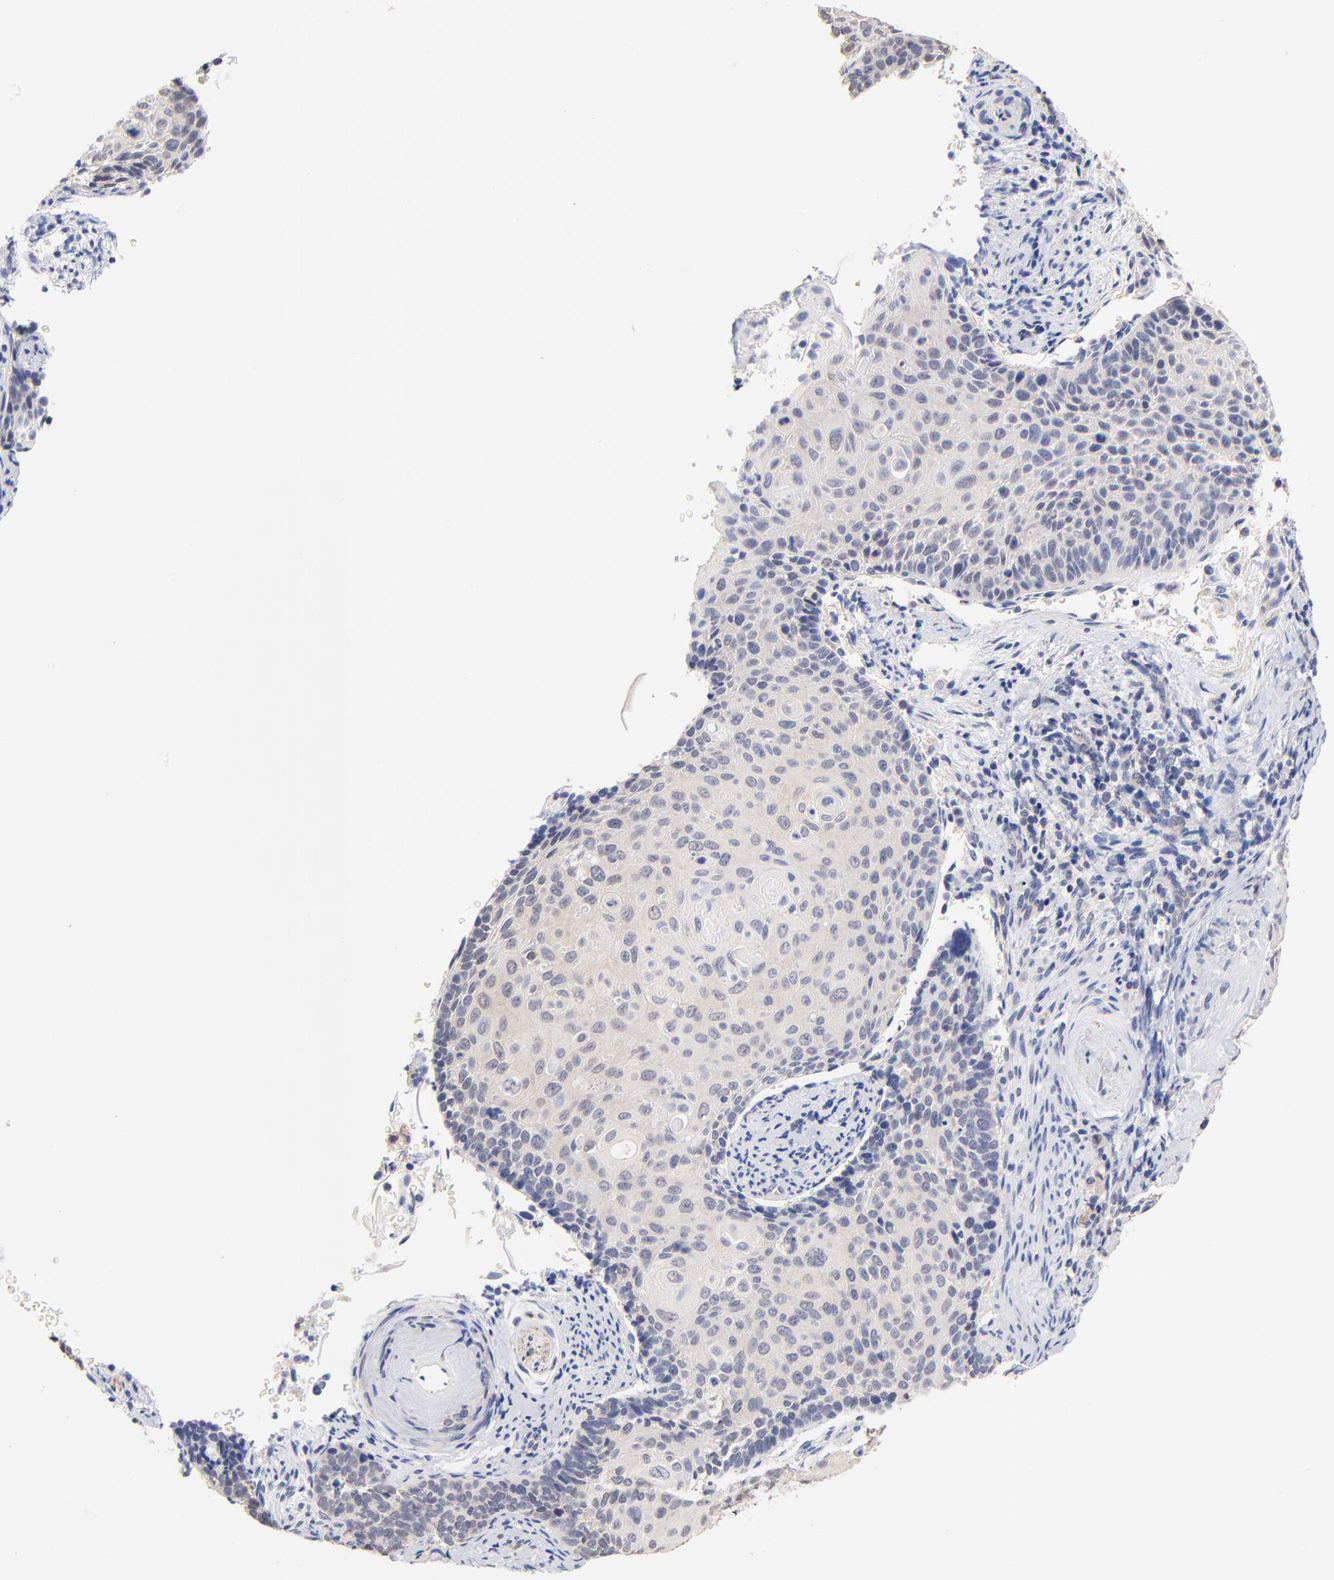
{"staining": {"intensity": "negative", "quantity": "none", "location": "none"}, "tissue": "cervical cancer", "cell_type": "Tumor cells", "image_type": "cancer", "snomed": [{"axis": "morphology", "description": "Squamous cell carcinoma, NOS"}, {"axis": "topography", "description": "Cervix"}], "caption": "This is a micrograph of IHC staining of squamous cell carcinoma (cervical), which shows no staining in tumor cells. (DAB immunohistochemistry, high magnification).", "gene": "RIBC2", "patient": {"sex": "female", "age": 33}}